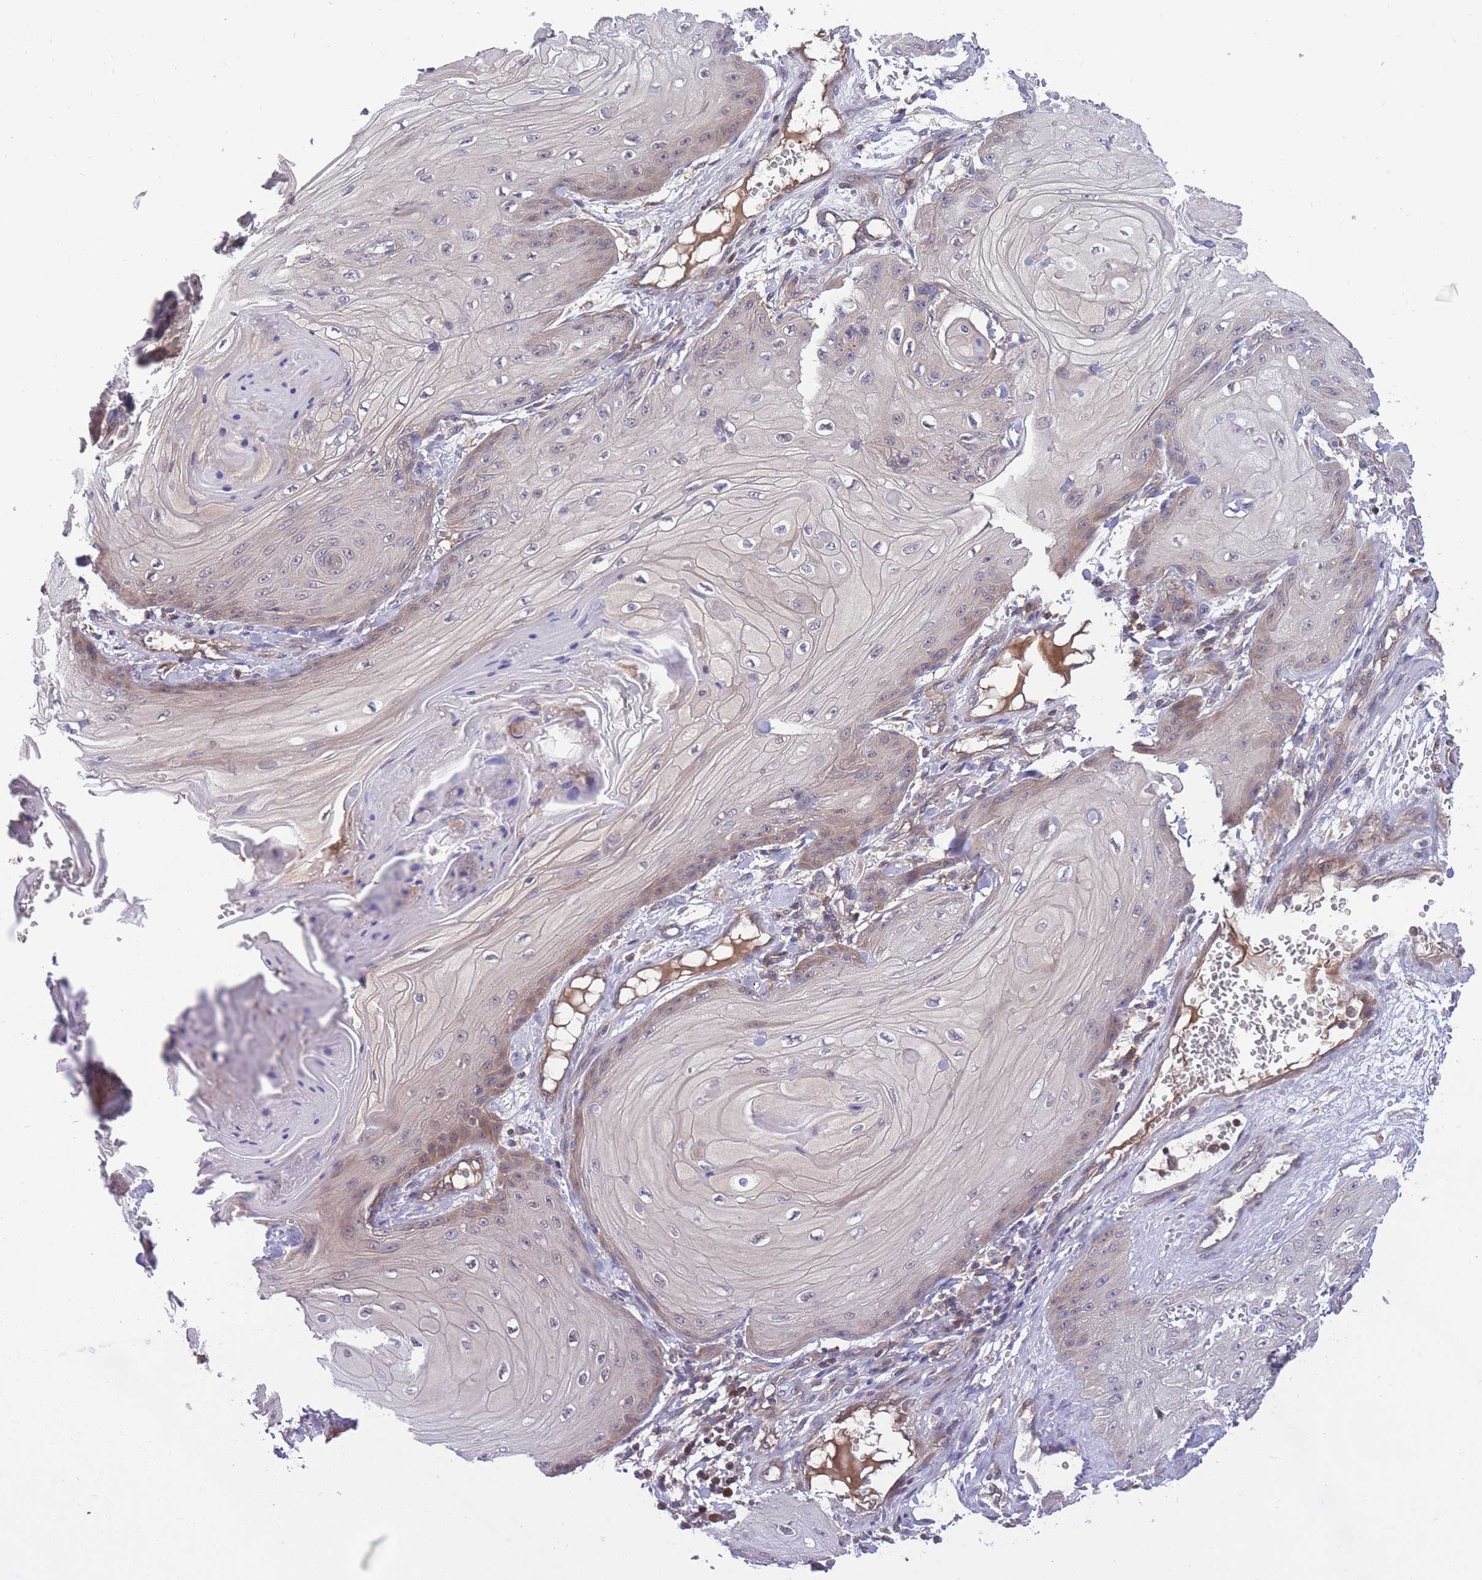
{"staining": {"intensity": "moderate", "quantity": "<25%", "location": "cytoplasmic/membranous"}, "tissue": "skin cancer", "cell_type": "Tumor cells", "image_type": "cancer", "snomed": [{"axis": "morphology", "description": "Squamous cell carcinoma, NOS"}, {"axis": "topography", "description": "Skin"}], "caption": "Immunohistochemistry photomicrograph of human skin cancer (squamous cell carcinoma) stained for a protein (brown), which shows low levels of moderate cytoplasmic/membranous expression in about <25% of tumor cells.", "gene": "UBE2N", "patient": {"sex": "male", "age": 74}}